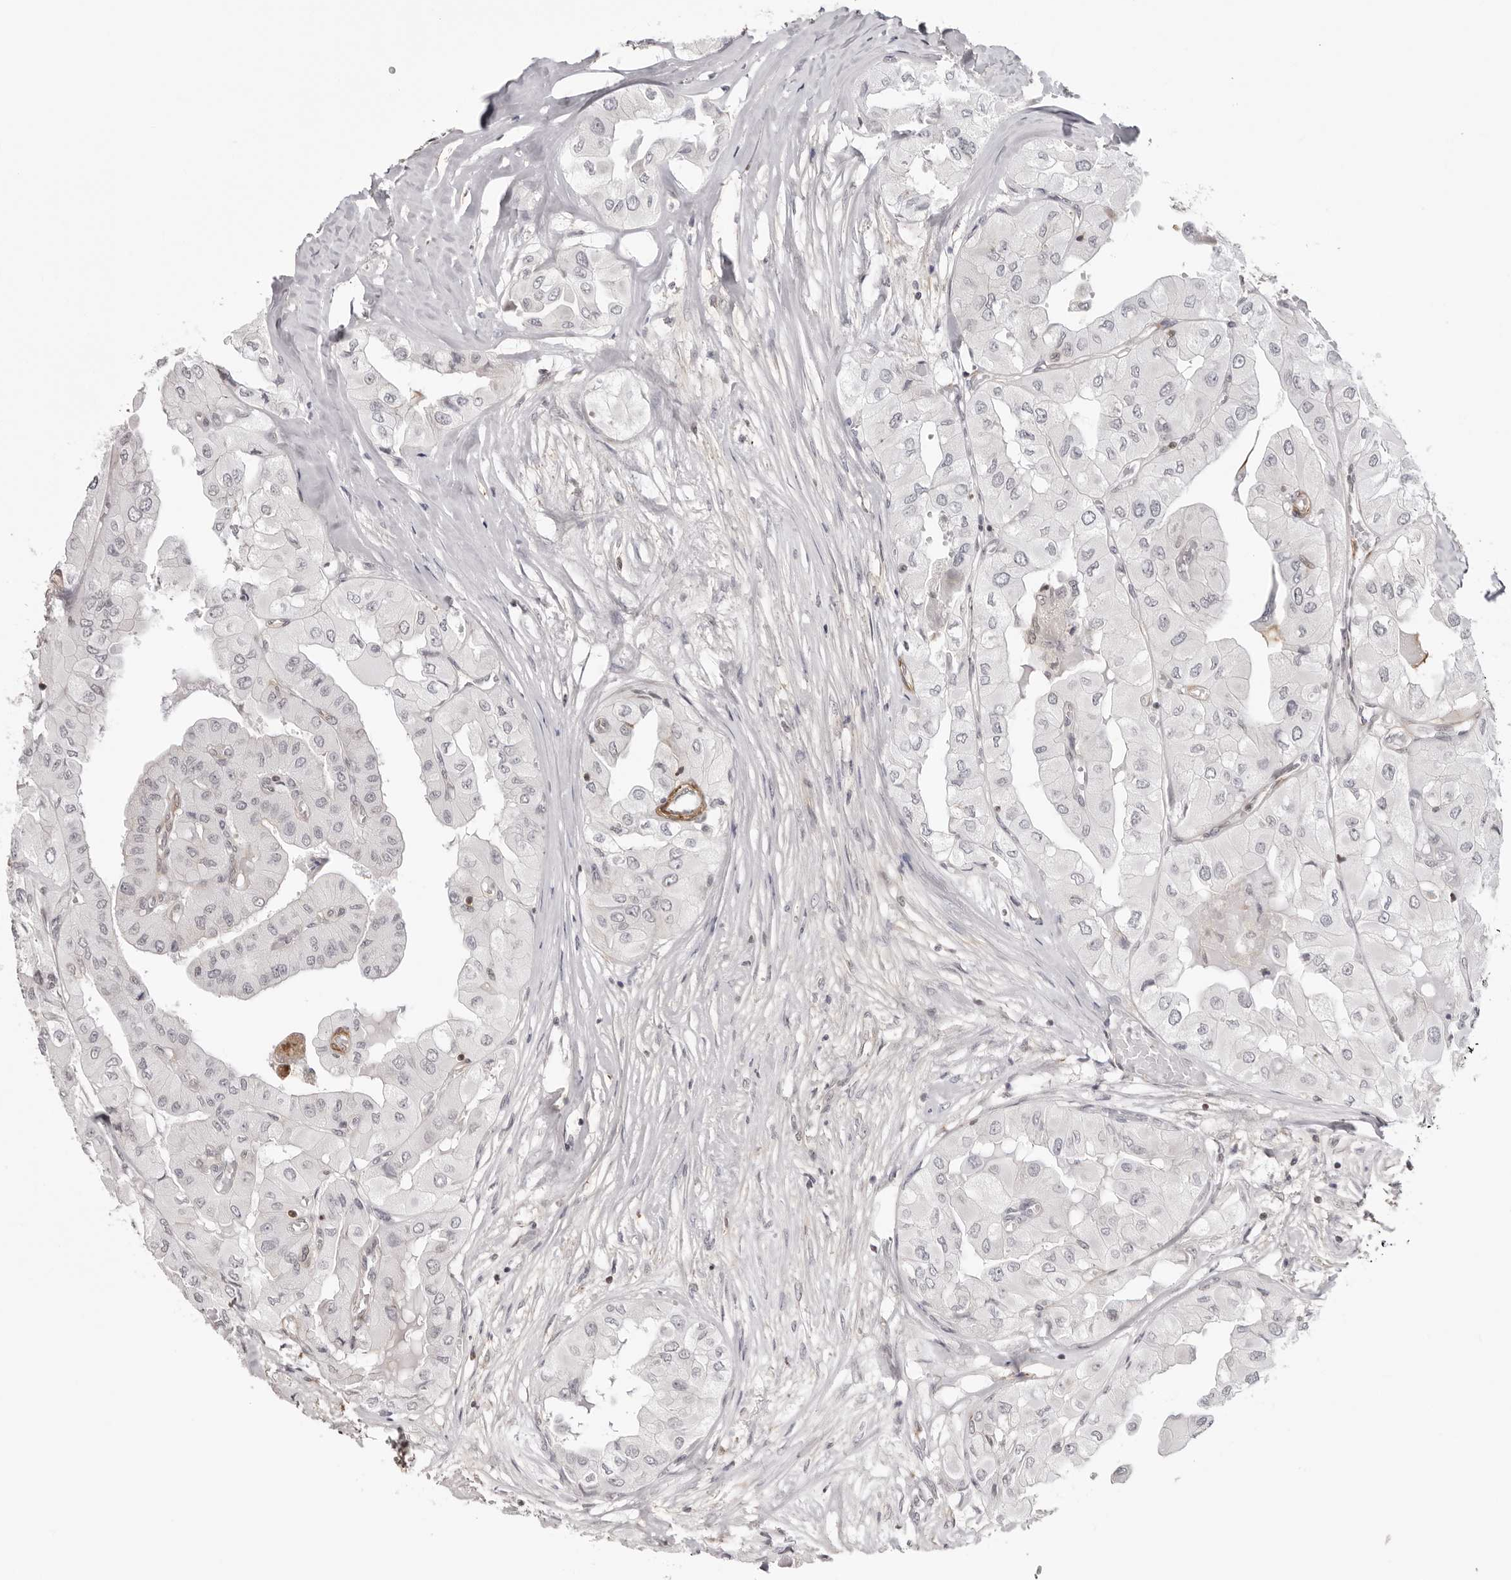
{"staining": {"intensity": "negative", "quantity": "none", "location": "none"}, "tissue": "thyroid cancer", "cell_type": "Tumor cells", "image_type": "cancer", "snomed": [{"axis": "morphology", "description": "Papillary adenocarcinoma, NOS"}, {"axis": "topography", "description": "Thyroid gland"}], "caption": "A photomicrograph of thyroid cancer (papillary adenocarcinoma) stained for a protein shows no brown staining in tumor cells.", "gene": "UNK", "patient": {"sex": "female", "age": 59}}